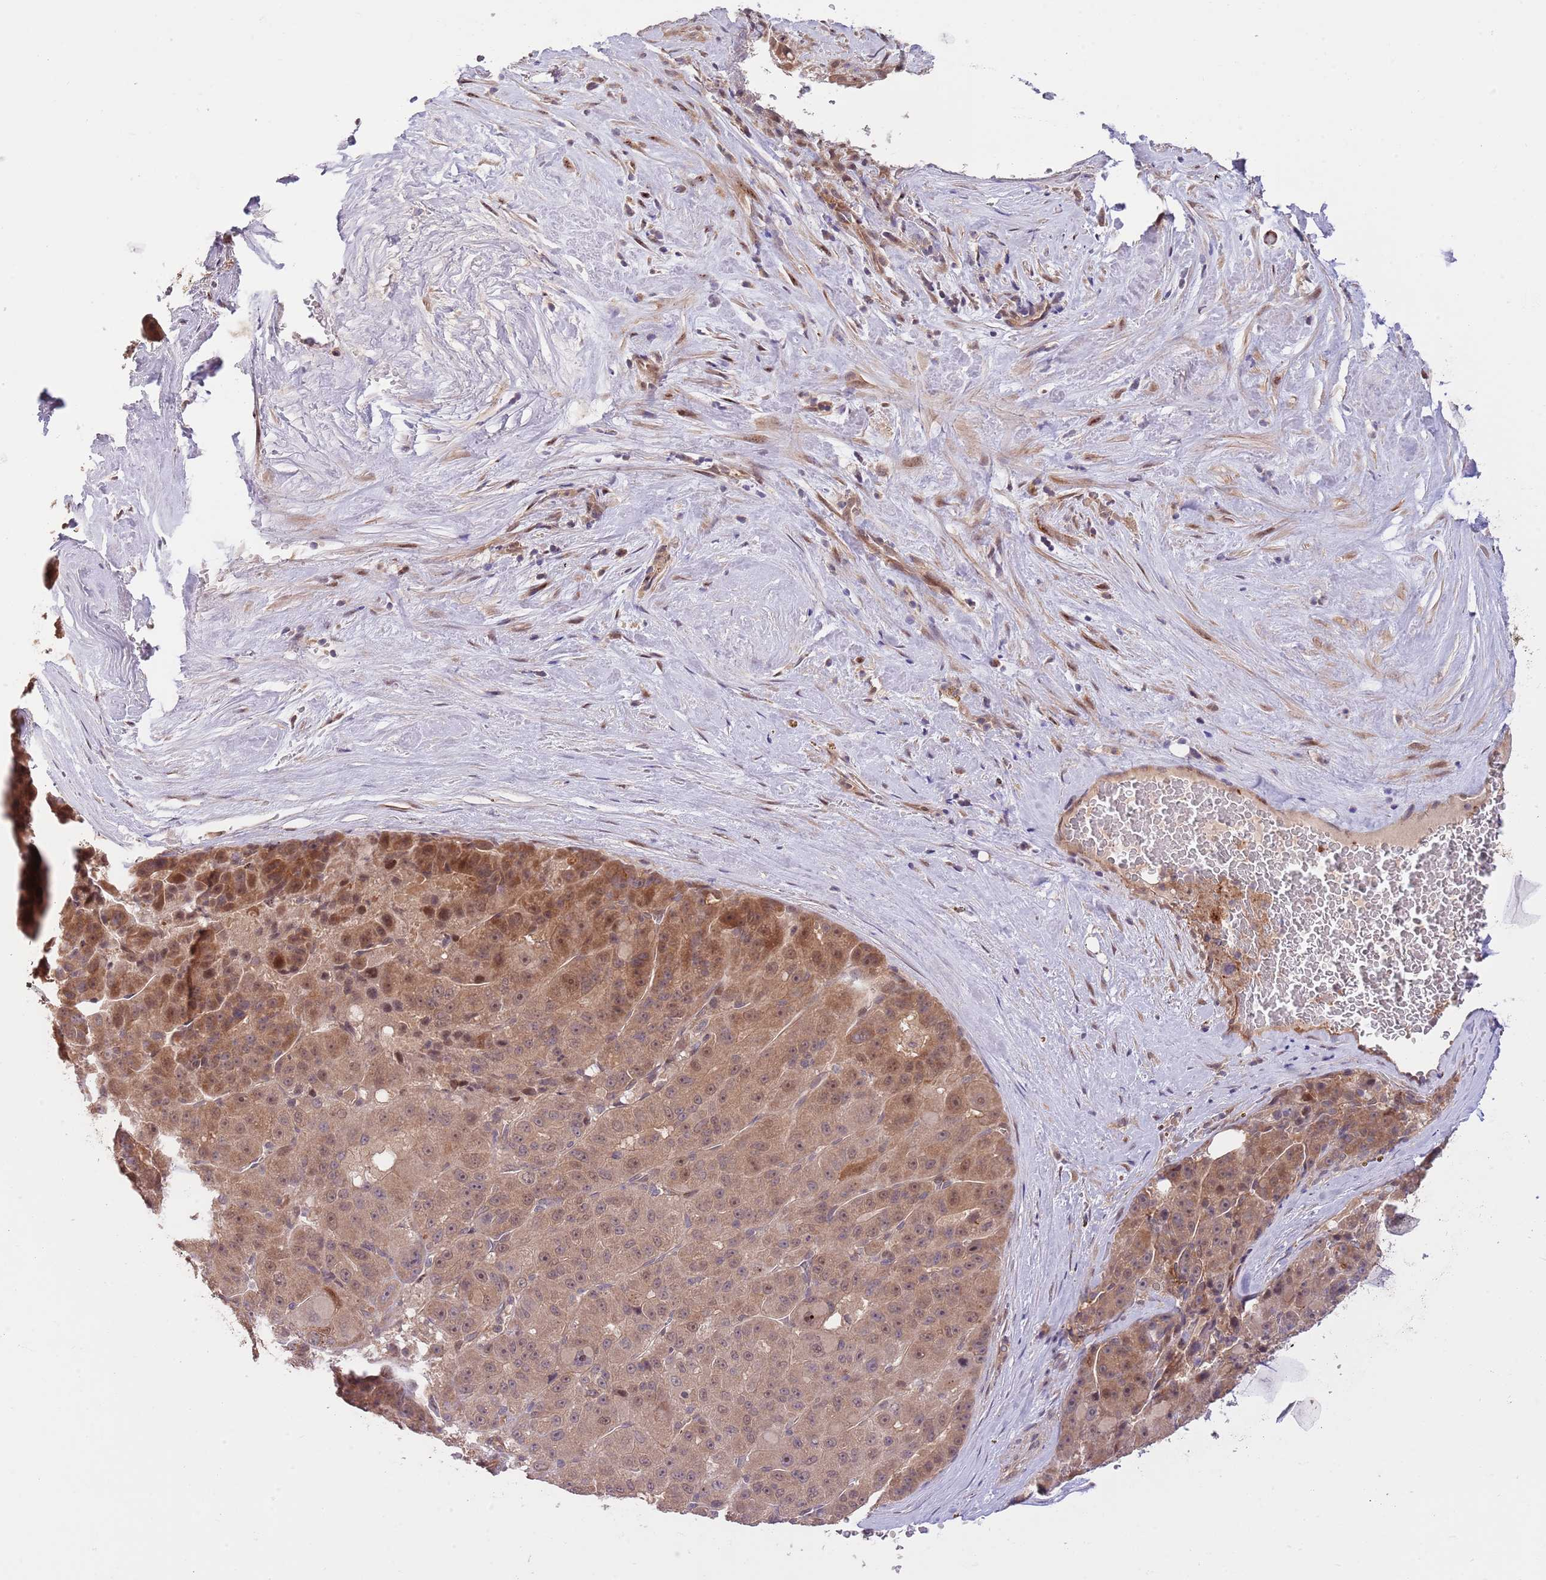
{"staining": {"intensity": "moderate", "quantity": ">75%", "location": "cytoplasmic/membranous,nuclear"}, "tissue": "liver cancer", "cell_type": "Tumor cells", "image_type": "cancer", "snomed": [{"axis": "morphology", "description": "Carcinoma, Hepatocellular, NOS"}, {"axis": "topography", "description": "Liver"}], "caption": "Tumor cells demonstrate medium levels of moderate cytoplasmic/membranous and nuclear staining in approximately >75% of cells in human liver hepatocellular carcinoma.", "gene": "PRR16", "patient": {"sex": "male", "age": 76}}